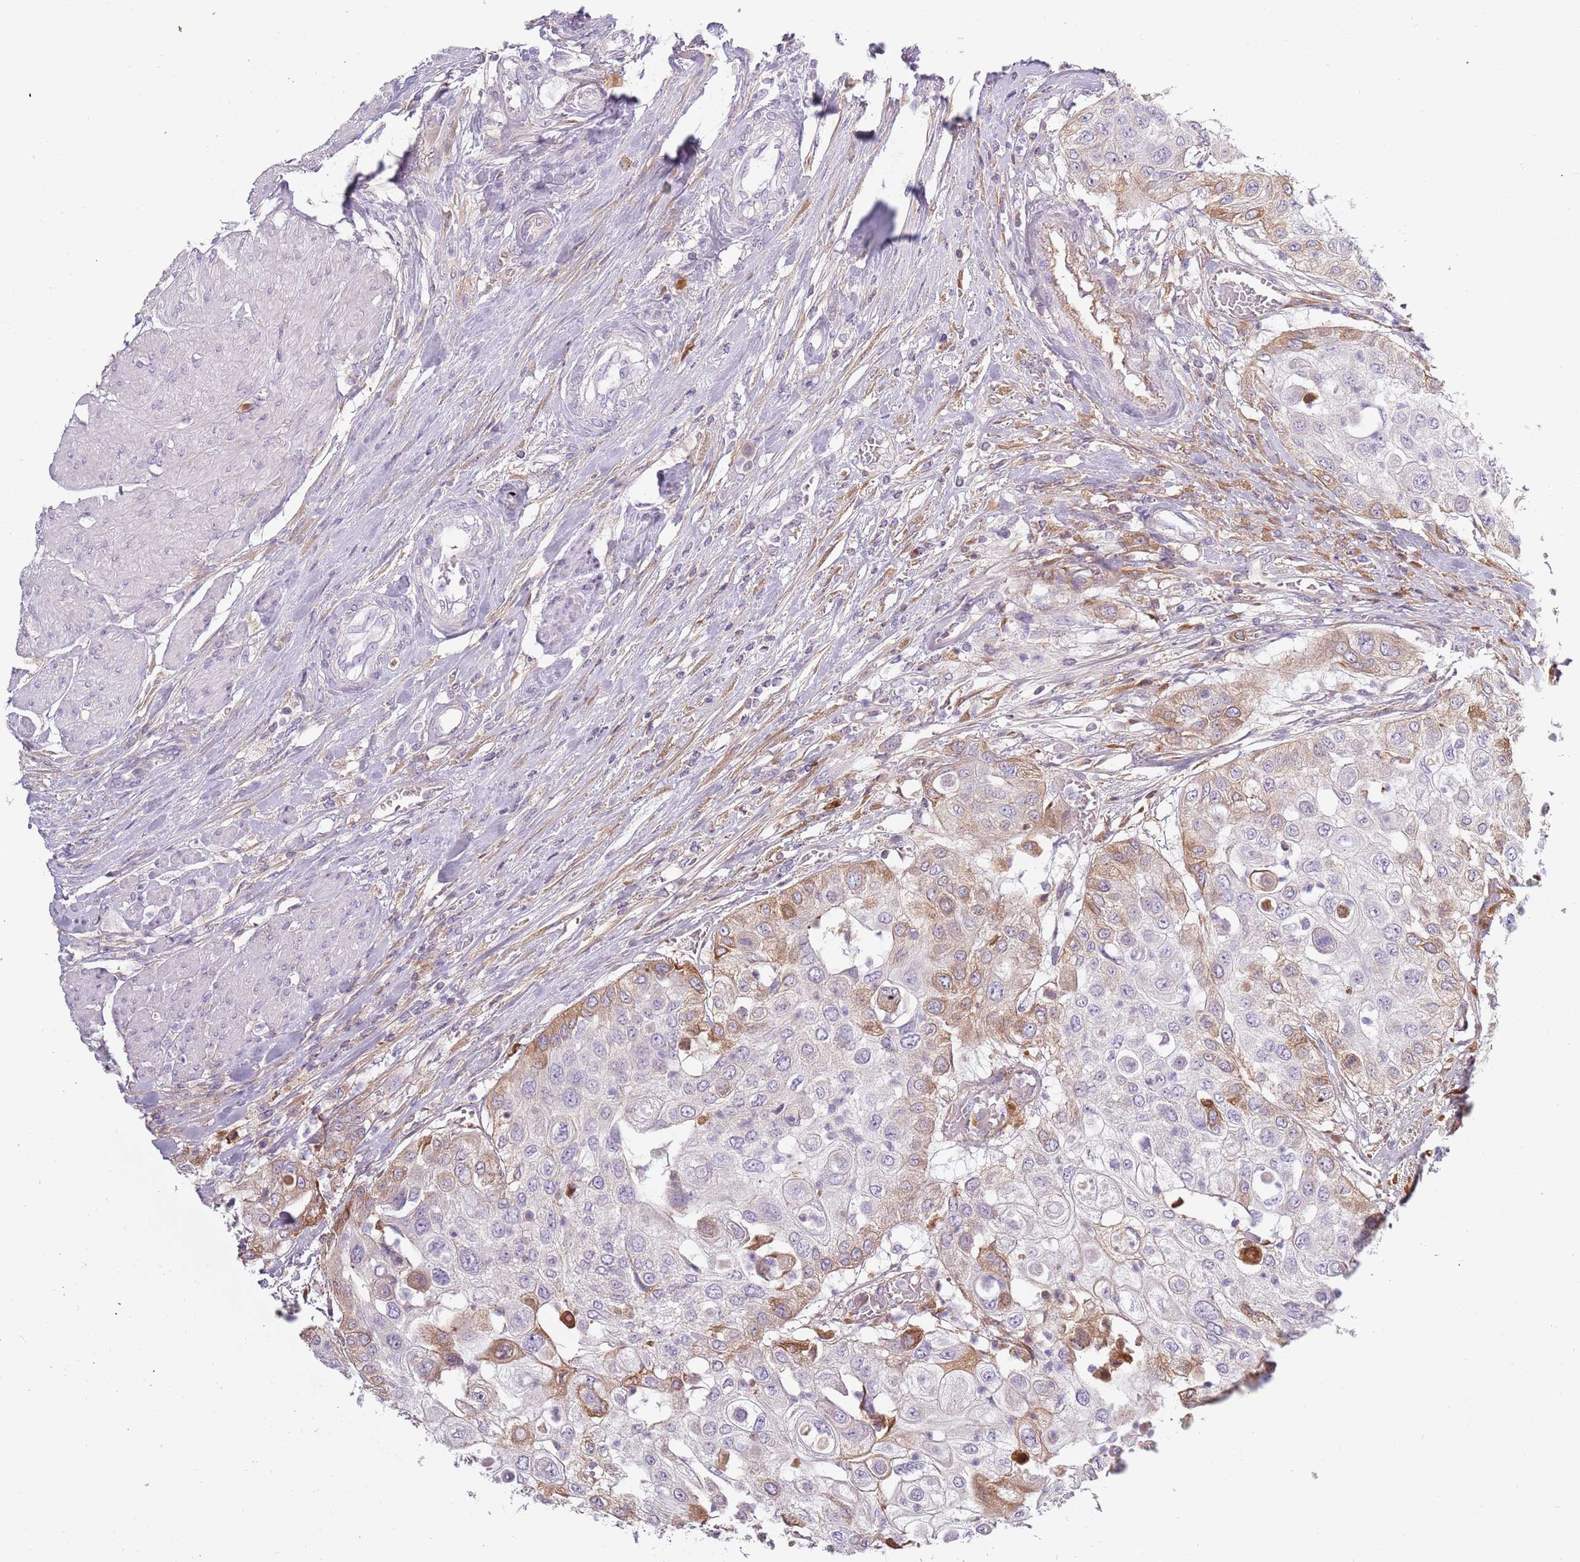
{"staining": {"intensity": "moderate", "quantity": "<25%", "location": "cytoplasmic/membranous"}, "tissue": "urothelial cancer", "cell_type": "Tumor cells", "image_type": "cancer", "snomed": [{"axis": "morphology", "description": "Urothelial carcinoma, High grade"}, {"axis": "topography", "description": "Urinary bladder"}], "caption": "Protein staining by IHC demonstrates moderate cytoplasmic/membranous positivity in about <25% of tumor cells in urothelial cancer.", "gene": "TNFRSF6B", "patient": {"sex": "female", "age": 79}}